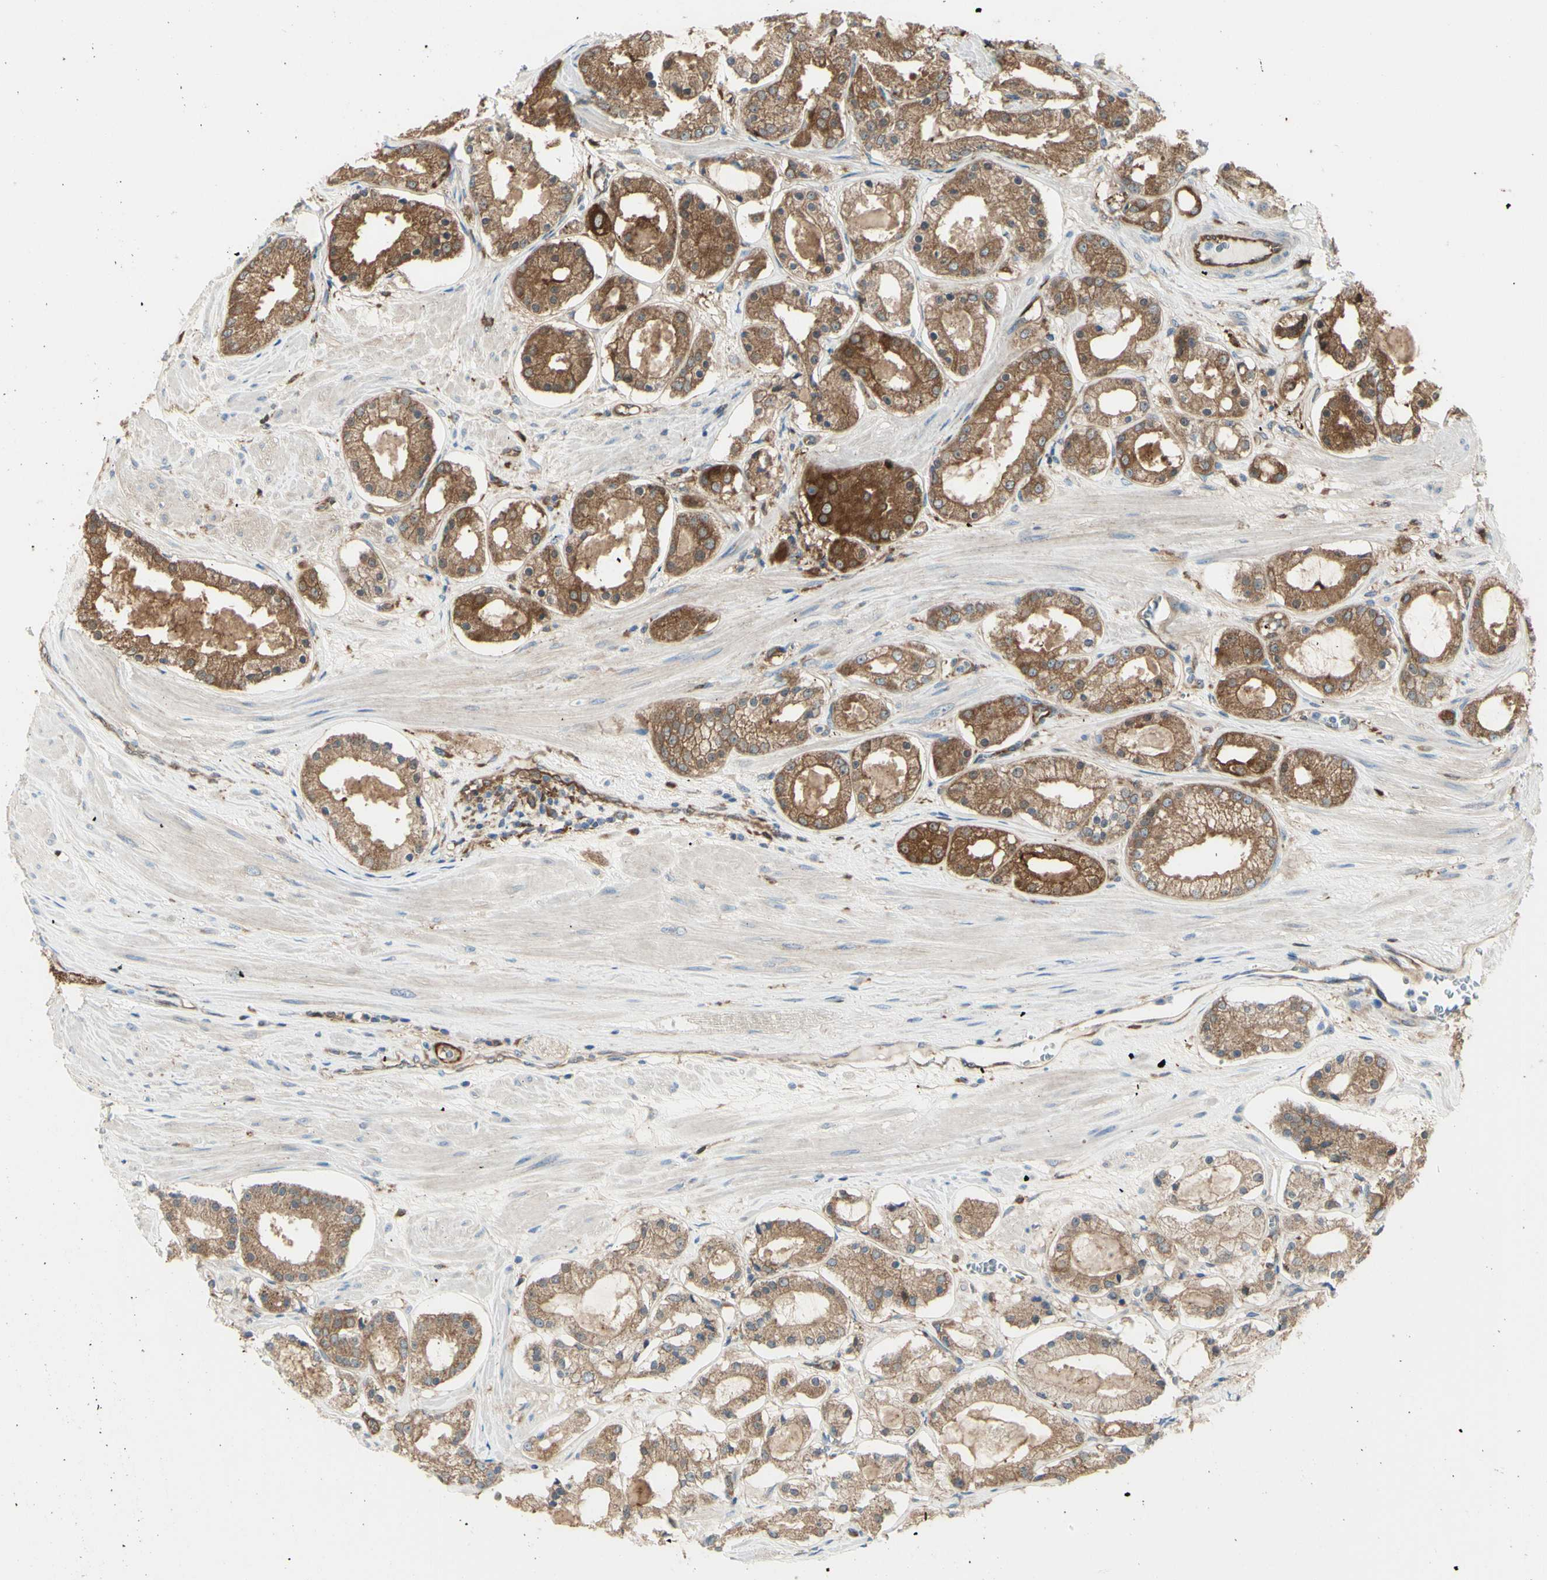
{"staining": {"intensity": "moderate", "quantity": ">75%", "location": "cytoplasmic/membranous"}, "tissue": "prostate cancer", "cell_type": "Tumor cells", "image_type": "cancer", "snomed": [{"axis": "morphology", "description": "Adenocarcinoma, High grade"}, {"axis": "topography", "description": "Prostate"}], "caption": "Immunohistochemical staining of human prostate high-grade adenocarcinoma reveals moderate cytoplasmic/membranous protein positivity in about >75% of tumor cells.", "gene": "IGSF9B", "patient": {"sex": "male", "age": 66}}